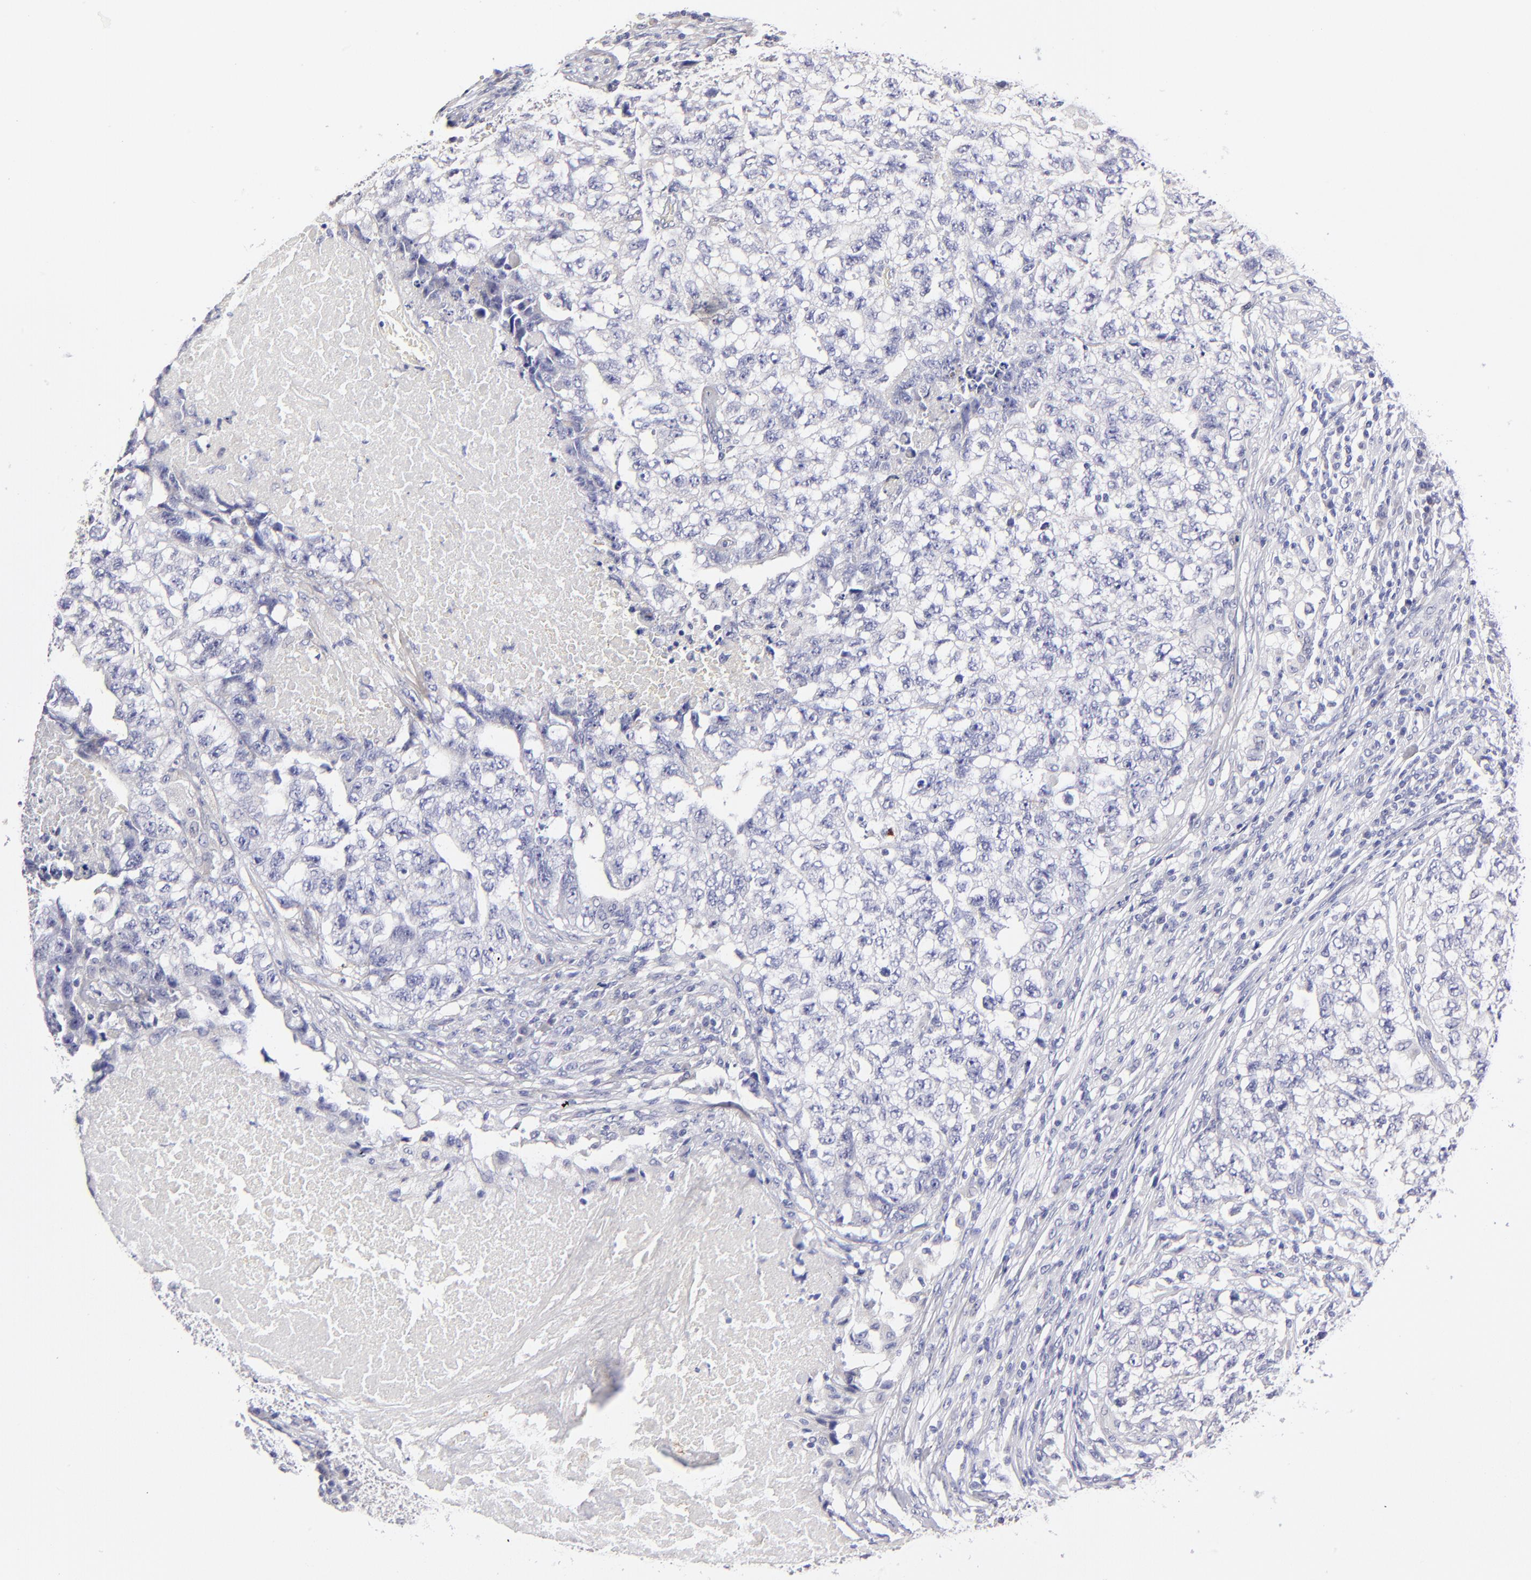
{"staining": {"intensity": "negative", "quantity": "none", "location": "none"}, "tissue": "testis cancer", "cell_type": "Tumor cells", "image_type": "cancer", "snomed": [{"axis": "morphology", "description": "Carcinoma, Embryonal, NOS"}, {"axis": "topography", "description": "Testis"}], "caption": "Human testis cancer stained for a protein using immunohistochemistry (IHC) displays no staining in tumor cells.", "gene": "BTG2", "patient": {"sex": "male", "age": 21}}